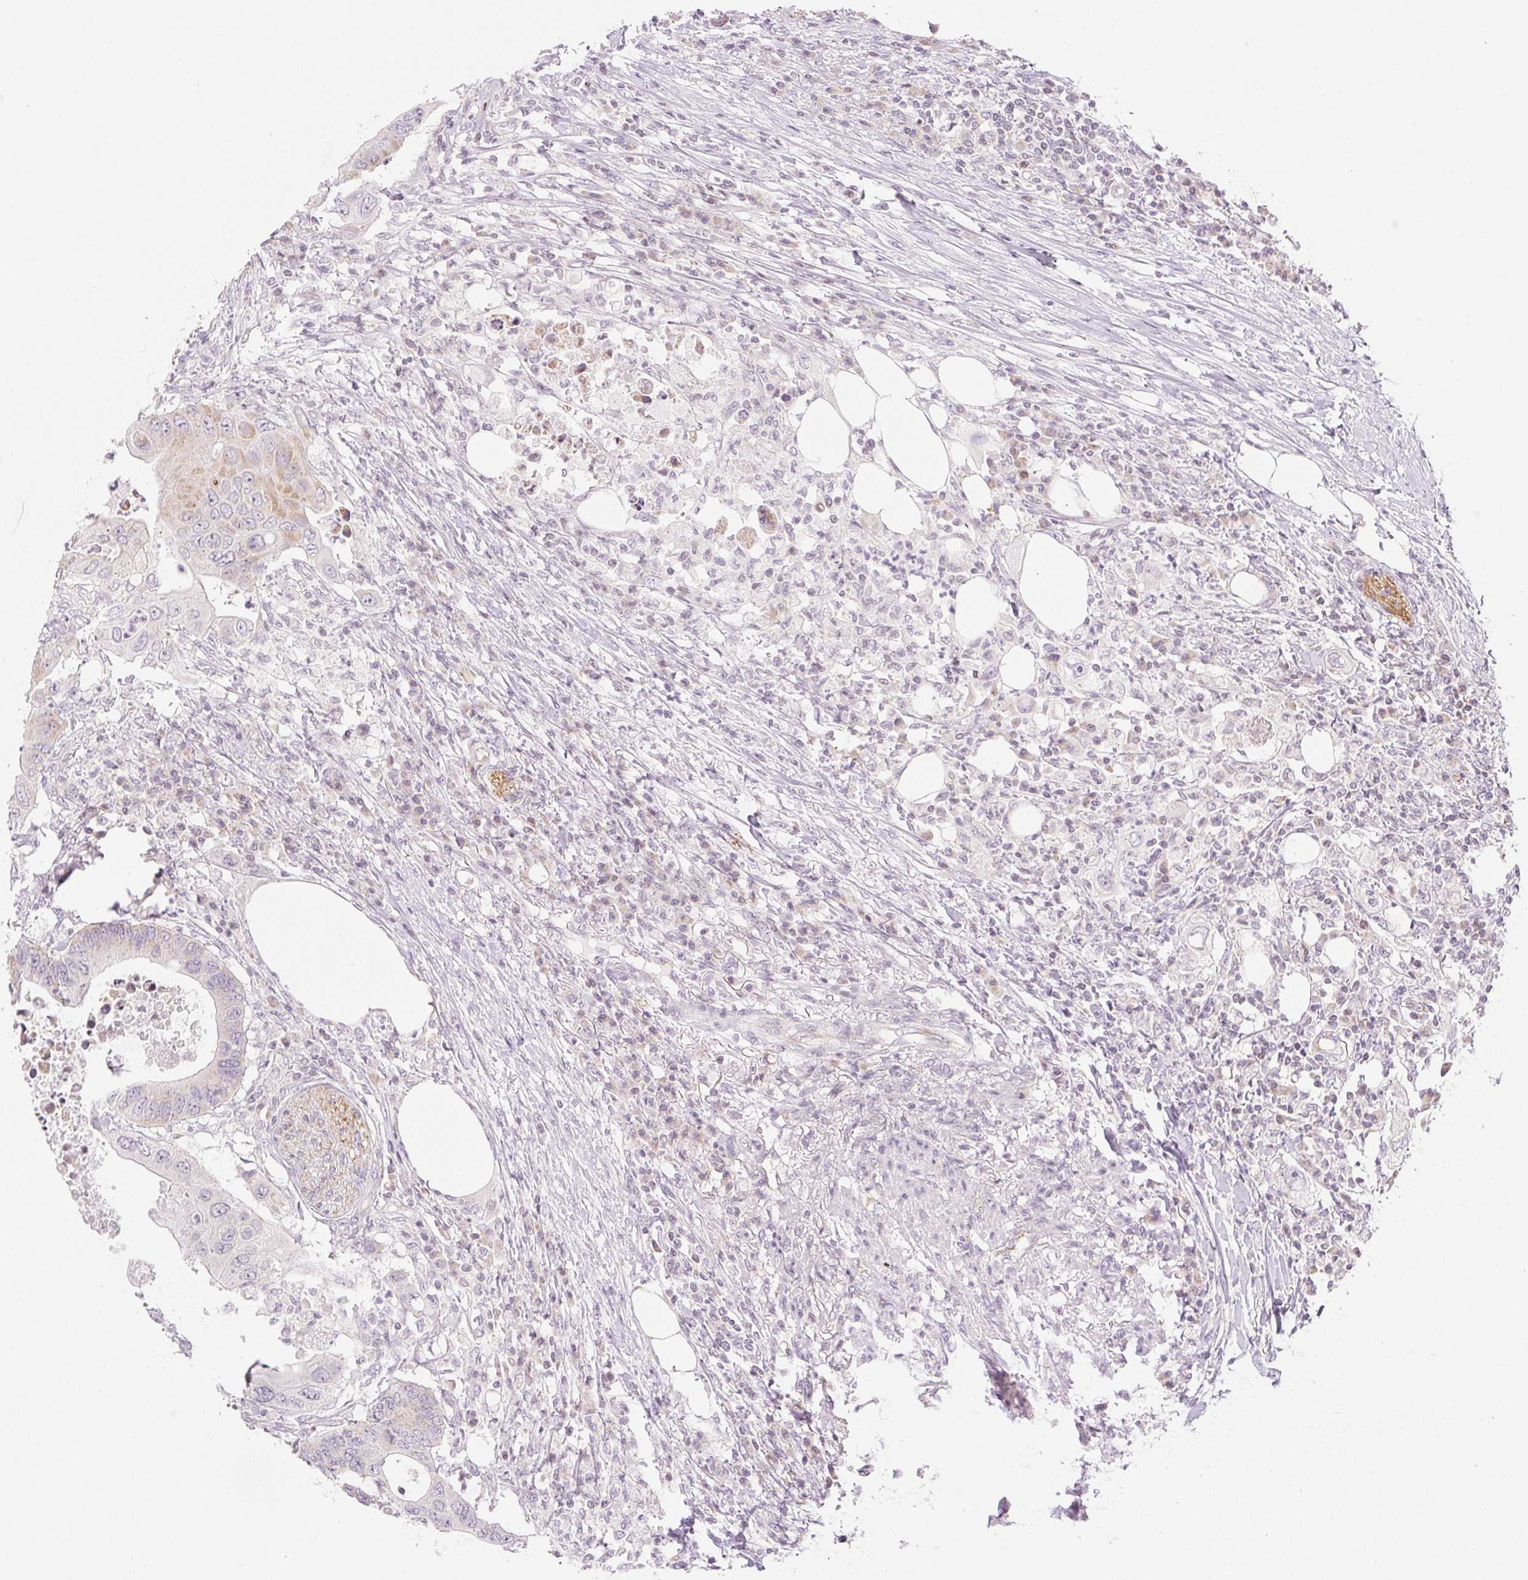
{"staining": {"intensity": "moderate", "quantity": "<25%", "location": "cytoplasmic/membranous"}, "tissue": "colorectal cancer", "cell_type": "Tumor cells", "image_type": "cancer", "snomed": [{"axis": "morphology", "description": "Adenocarcinoma, NOS"}, {"axis": "topography", "description": "Colon"}], "caption": "Colorectal cancer tissue exhibits moderate cytoplasmic/membranous expression in about <25% of tumor cells, visualized by immunohistochemistry.", "gene": "CASKIN1", "patient": {"sex": "male", "age": 71}}